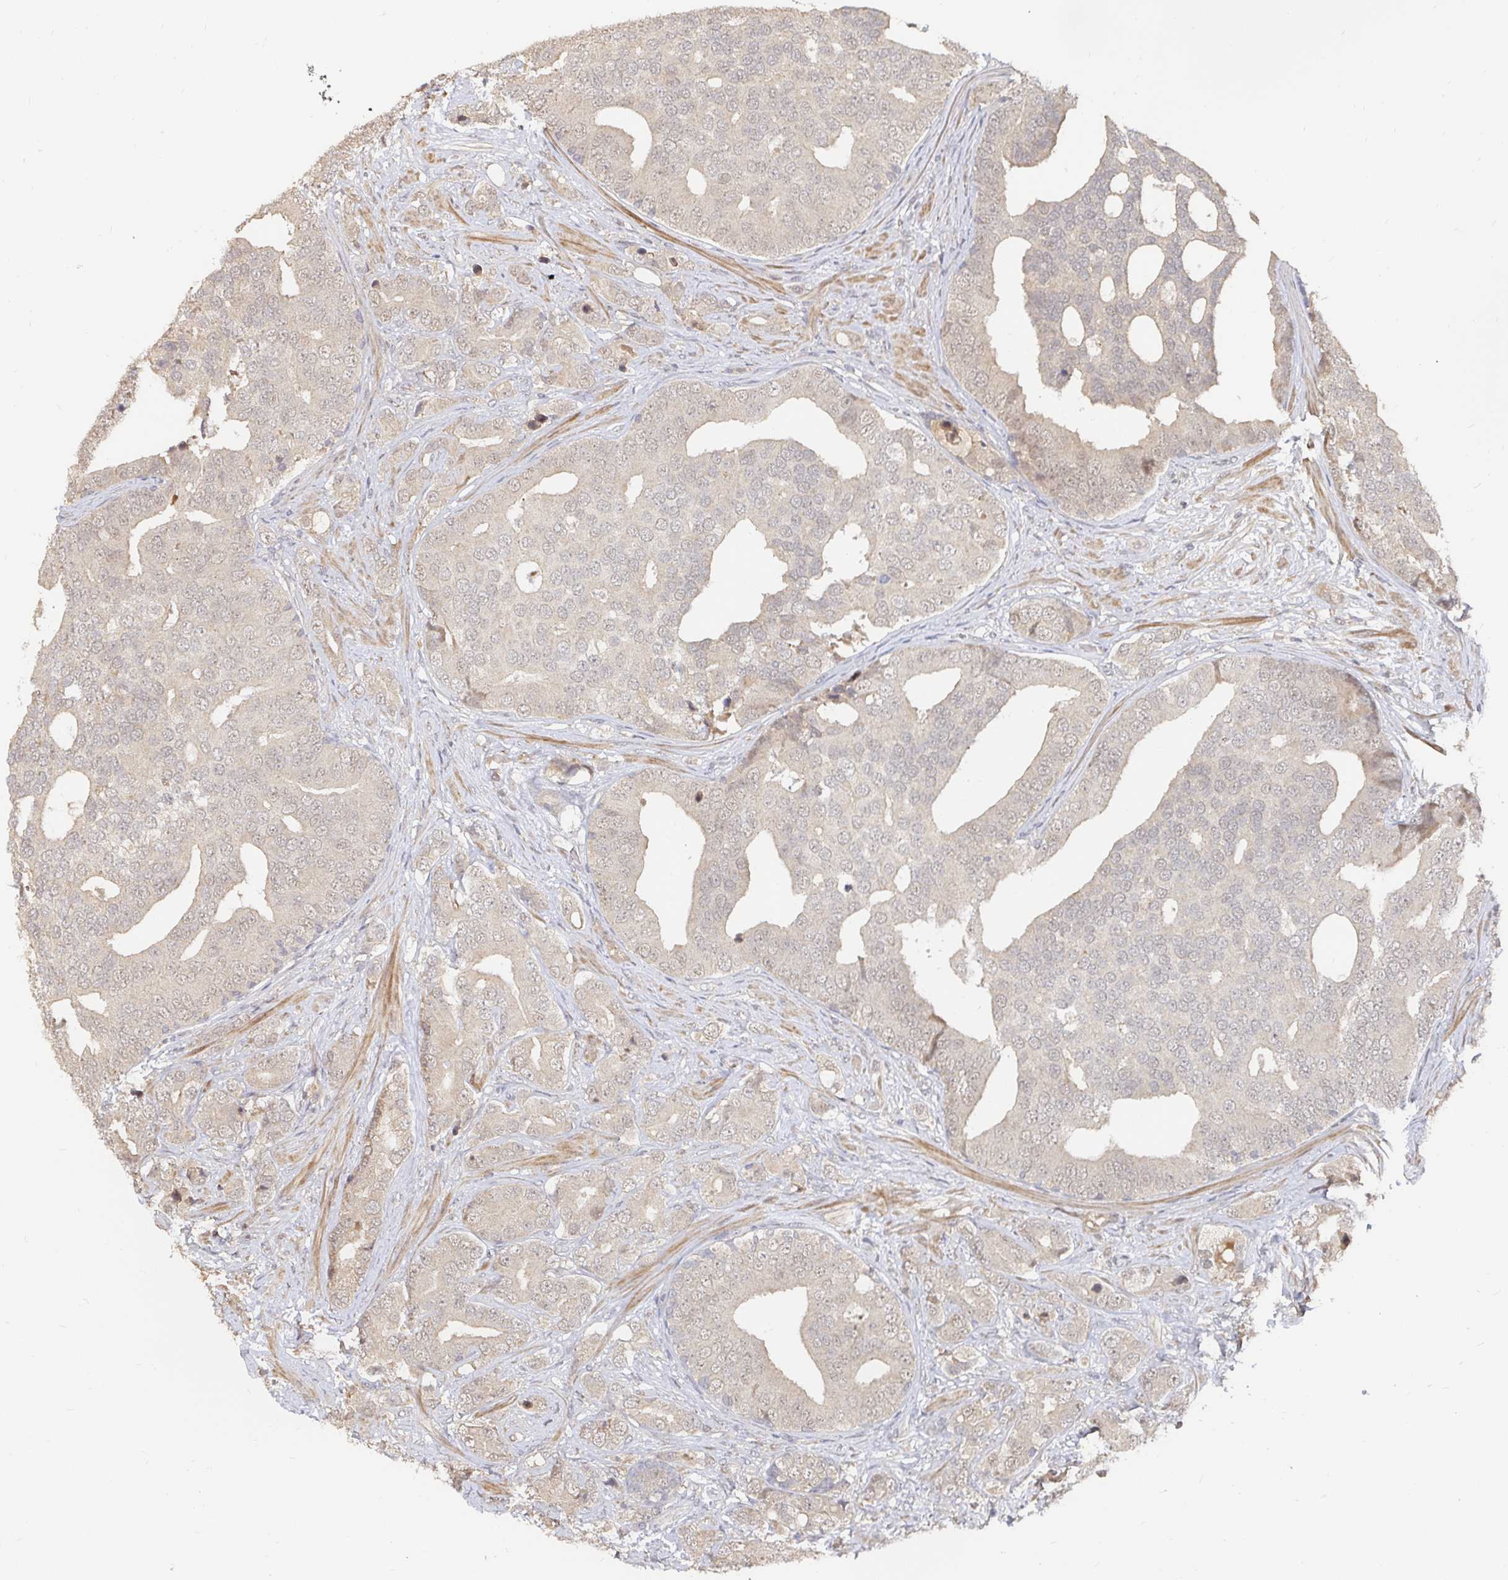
{"staining": {"intensity": "weak", "quantity": "25%-75%", "location": "cytoplasmic/membranous"}, "tissue": "prostate cancer", "cell_type": "Tumor cells", "image_type": "cancer", "snomed": [{"axis": "morphology", "description": "Adenocarcinoma, High grade"}, {"axis": "topography", "description": "Prostate"}], "caption": "Weak cytoplasmic/membranous expression for a protein is appreciated in approximately 25%-75% of tumor cells of prostate cancer using IHC.", "gene": "LRP5", "patient": {"sex": "male", "age": 62}}